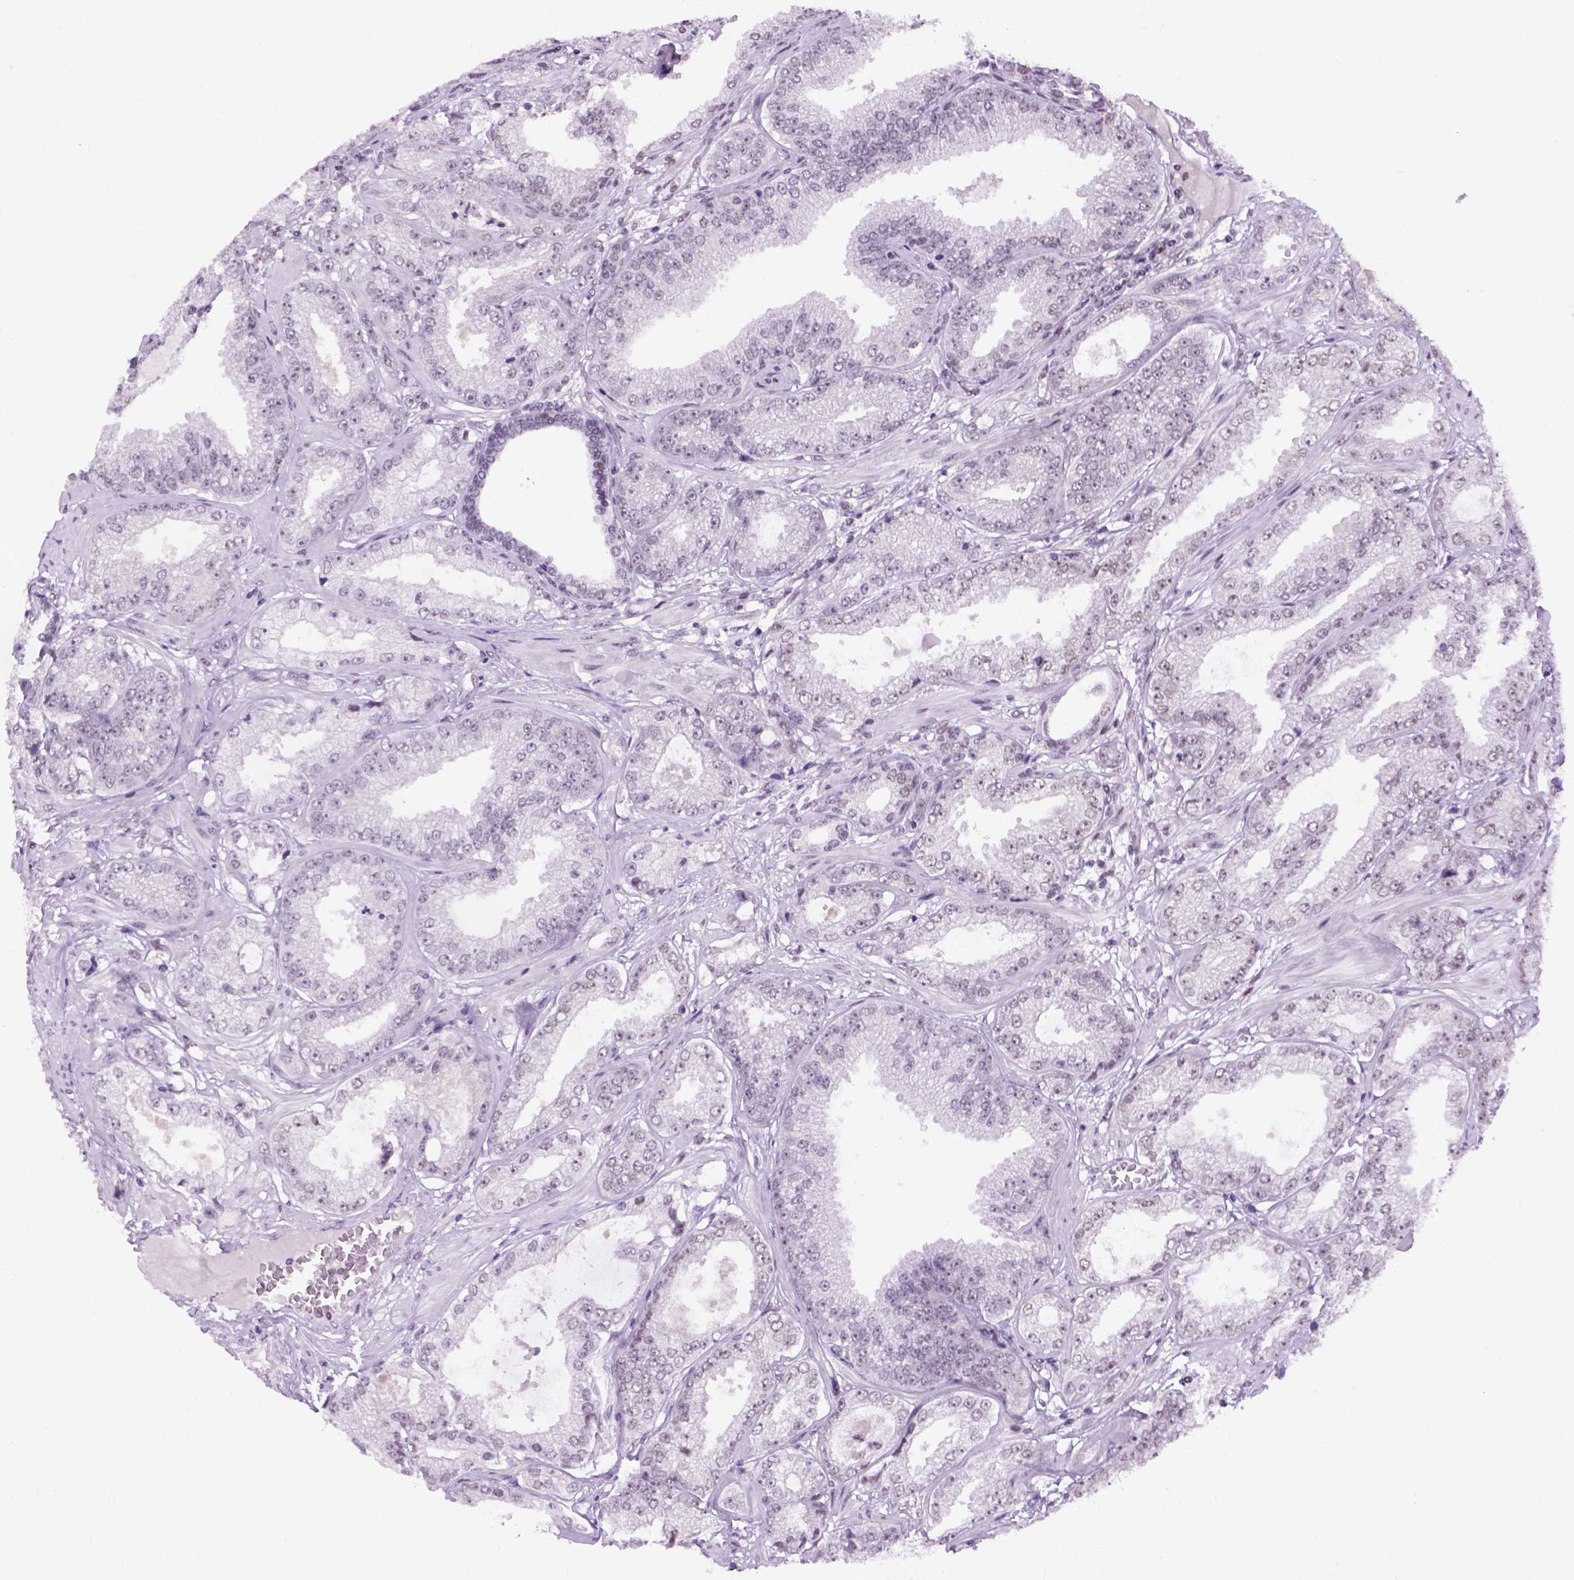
{"staining": {"intensity": "negative", "quantity": "none", "location": "none"}, "tissue": "prostate cancer", "cell_type": "Tumor cells", "image_type": "cancer", "snomed": [{"axis": "morphology", "description": "Adenocarcinoma, NOS"}, {"axis": "topography", "description": "Prostate"}], "caption": "Tumor cells are negative for brown protein staining in adenocarcinoma (prostate).", "gene": "TBPL1", "patient": {"sex": "male", "age": 64}}